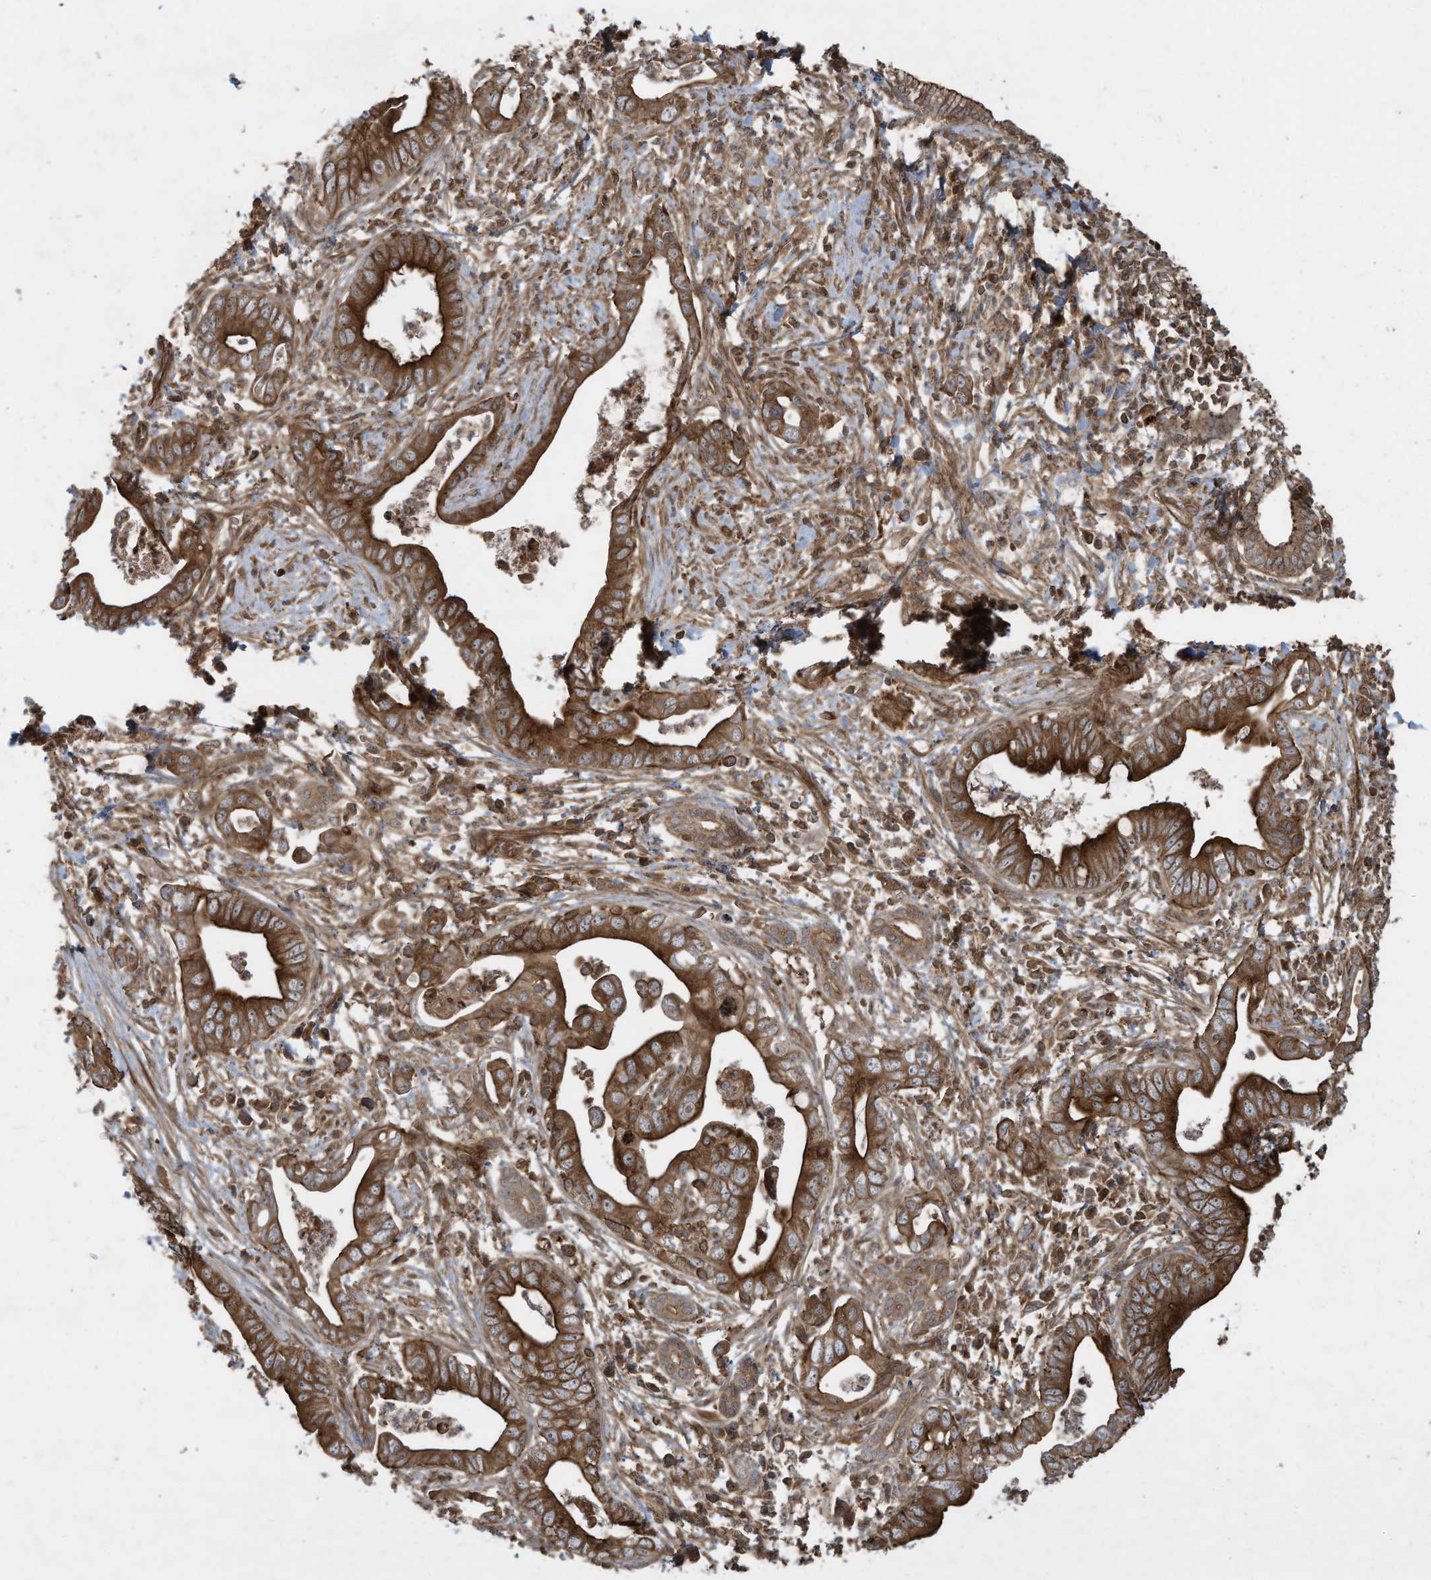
{"staining": {"intensity": "strong", "quantity": ">75%", "location": "cytoplasmic/membranous"}, "tissue": "pancreatic cancer", "cell_type": "Tumor cells", "image_type": "cancer", "snomed": [{"axis": "morphology", "description": "Adenocarcinoma, NOS"}, {"axis": "topography", "description": "Pancreas"}], "caption": "Immunohistochemistry (IHC) (DAB) staining of pancreatic cancer exhibits strong cytoplasmic/membranous protein staining in about >75% of tumor cells.", "gene": "DDIT4", "patient": {"sex": "male", "age": 75}}